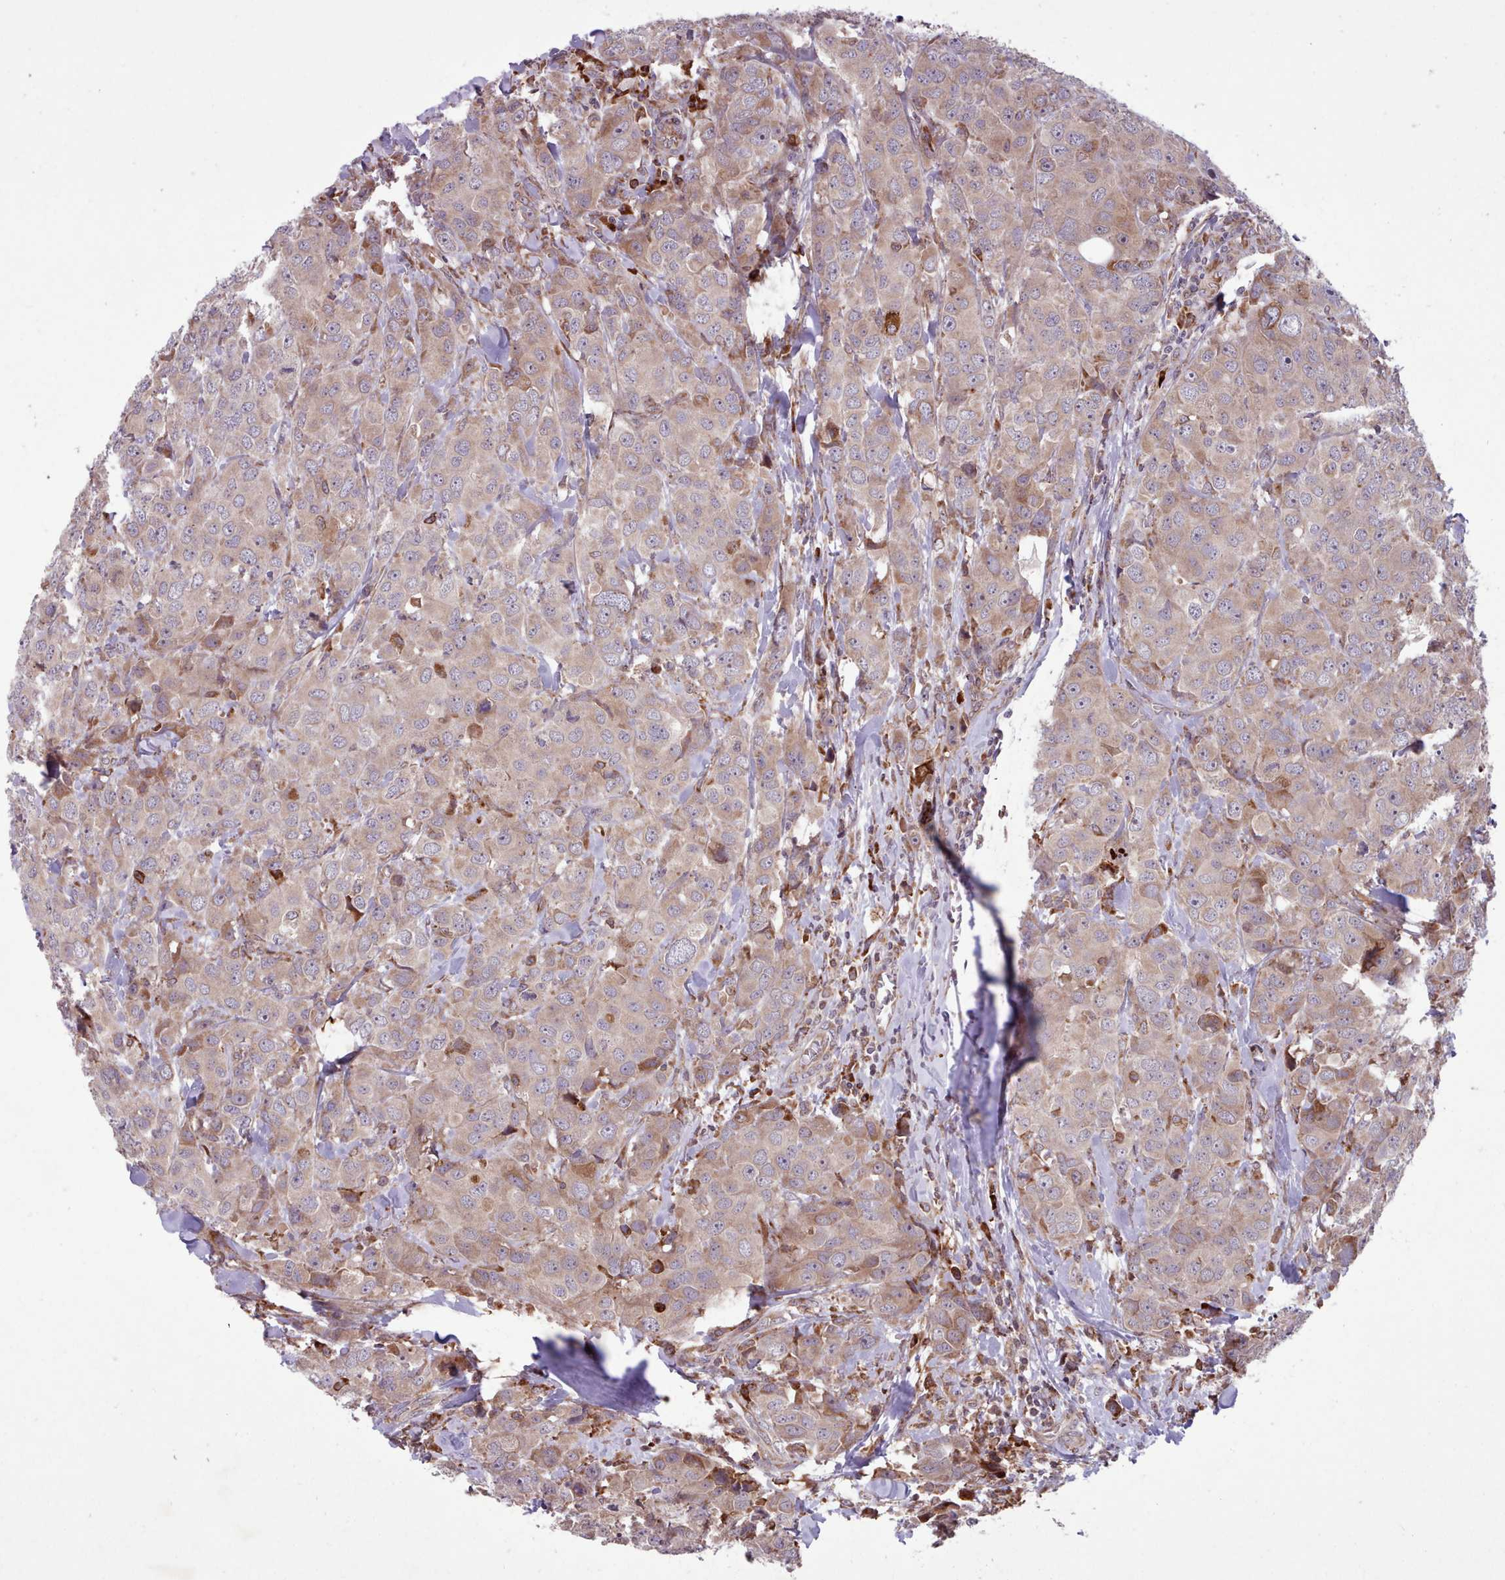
{"staining": {"intensity": "moderate", "quantity": ">75%", "location": "cytoplasmic/membranous"}, "tissue": "breast cancer", "cell_type": "Tumor cells", "image_type": "cancer", "snomed": [{"axis": "morphology", "description": "Duct carcinoma"}, {"axis": "topography", "description": "Breast"}], "caption": "Breast cancer stained with DAB (3,3'-diaminobenzidine) IHC shows medium levels of moderate cytoplasmic/membranous staining in approximately >75% of tumor cells.", "gene": "TTLL3", "patient": {"sex": "female", "age": 43}}